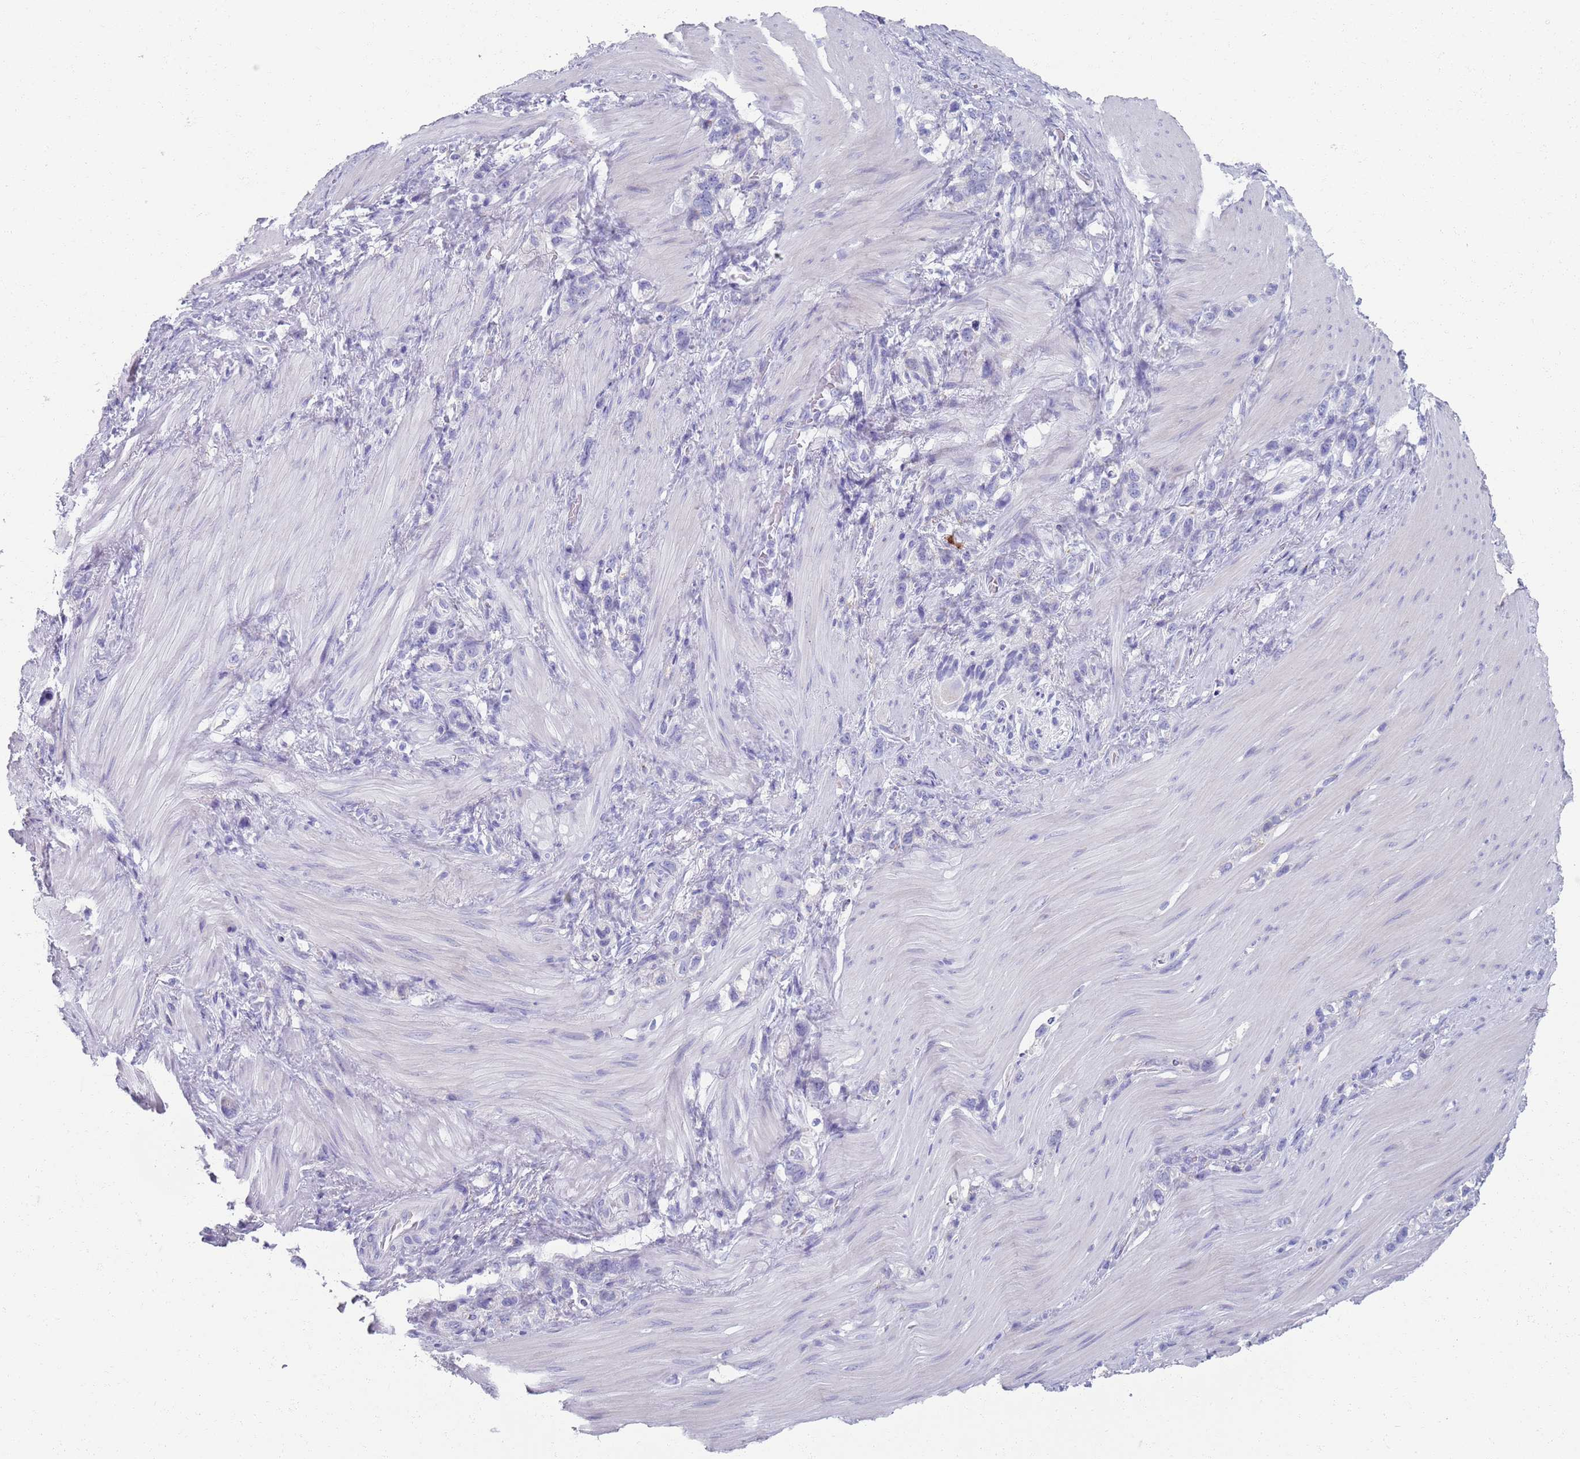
{"staining": {"intensity": "negative", "quantity": "none", "location": "none"}, "tissue": "stomach cancer", "cell_type": "Tumor cells", "image_type": "cancer", "snomed": [{"axis": "morphology", "description": "Adenocarcinoma, NOS"}, {"axis": "topography", "description": "Stomach"}], "caption": "The immunohistochemistry (IHC) histopathology image has no significant staining in tumor cells of stomach cancer tissue.", "gene": "PLOD1", "patient": {"sex": "female", "age": 65}}